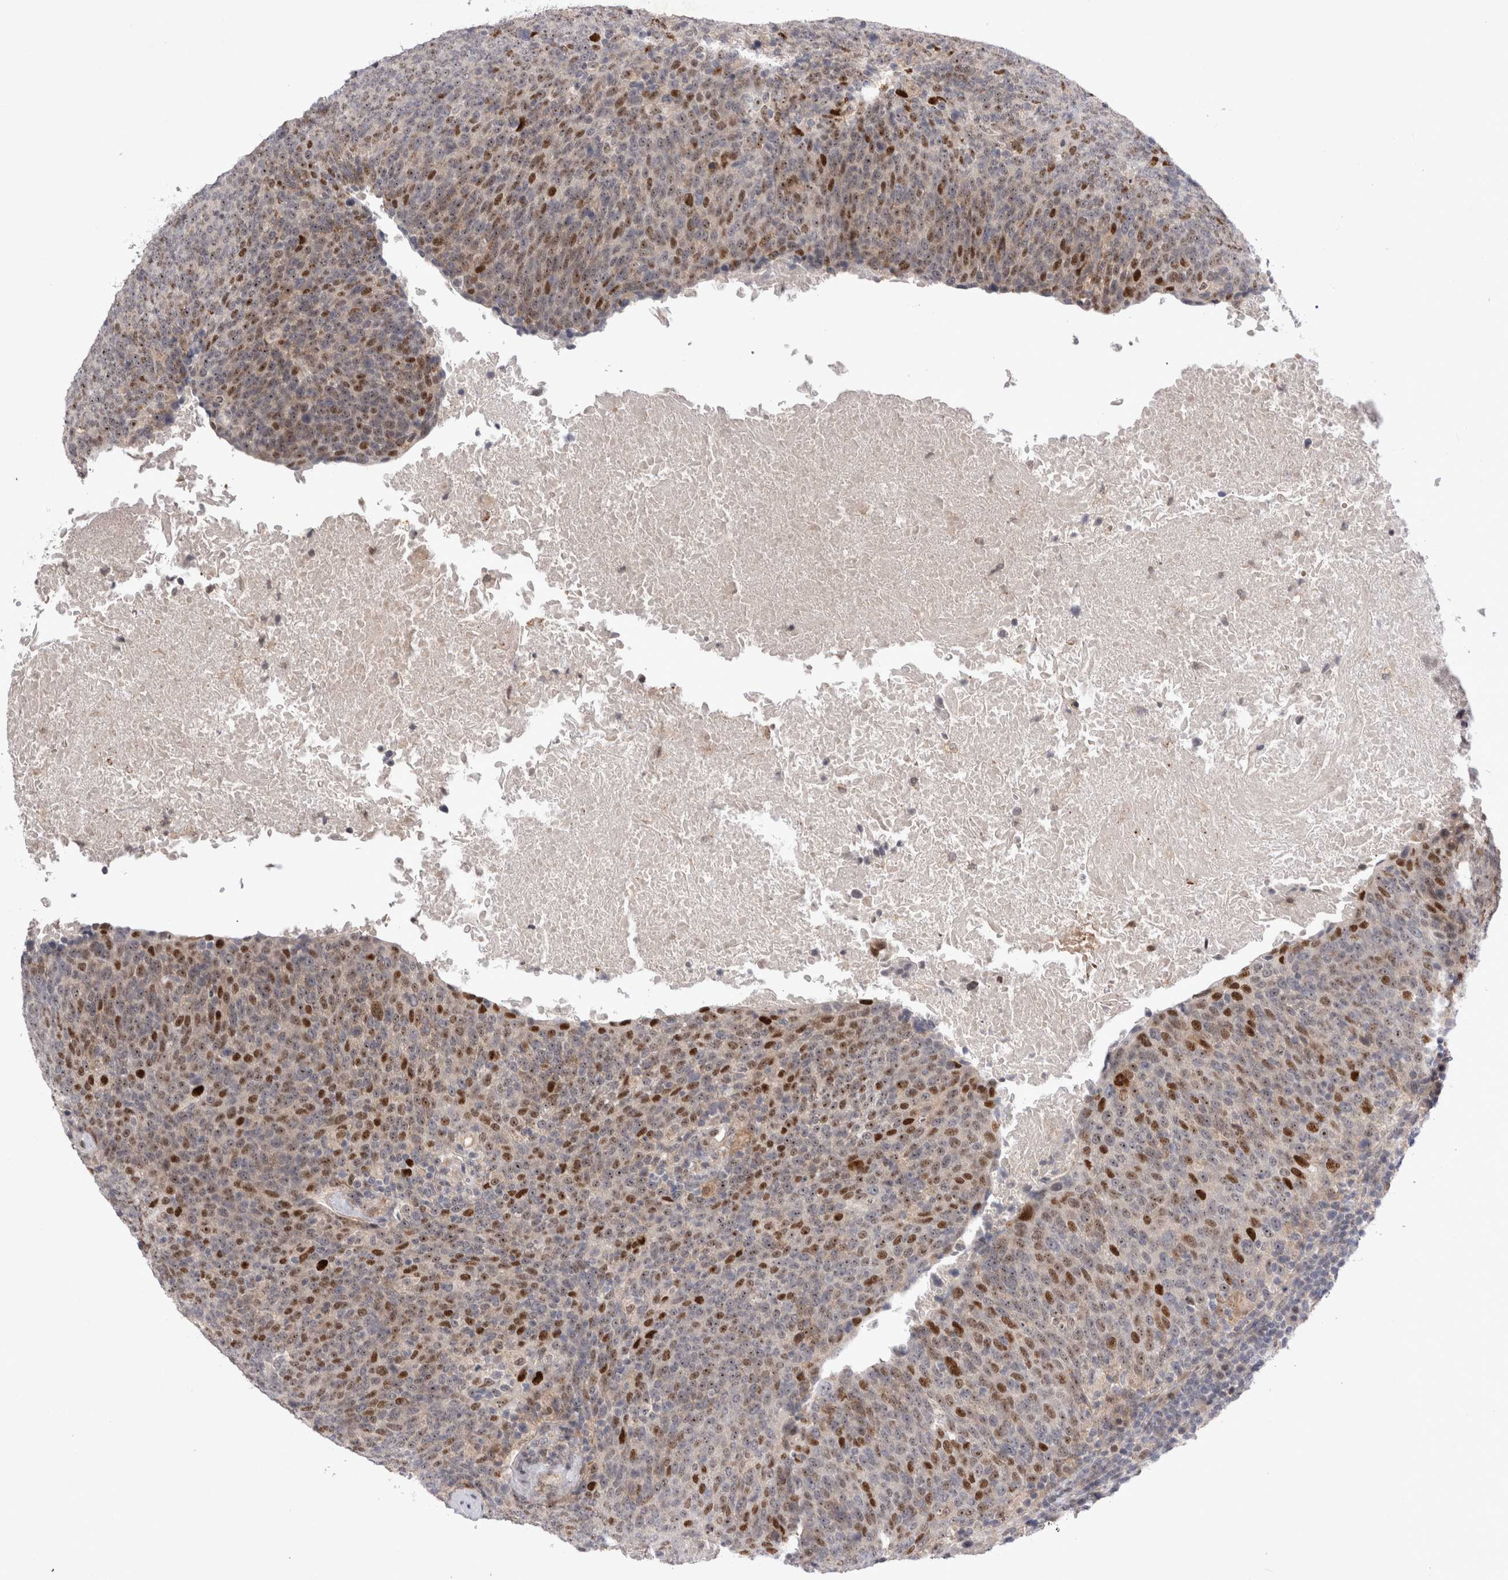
{"staining": {"intensity": "moderate", "quantity": ">75%", "location": "nuclear"}, "tissue": "head and neck cancer", "cell_type": "Tumor cells", "image_type": "cancer", "snomed": [{"axis": "morphology", "description": "Squamous cell carcinoma, NOS"}, {"axis": "morphology", "description": "Squamous cell carcinoma, metastatic, NOS"}, {"axis": "topography", "description": "Lymph node"}, {"axis": "topography", "description": "Head-Neck"}], "caption": "Immunohistochemical staining of metastatic squamous cell carcinoma (head and neck) displays moderate nuclear protein staining in approximately >75% of tumor cells. The protein of interest is shown in brown color, while the nuclei are stained blue.", "gene": "STK11", "patient": {"sex": "male", "age": 62}}